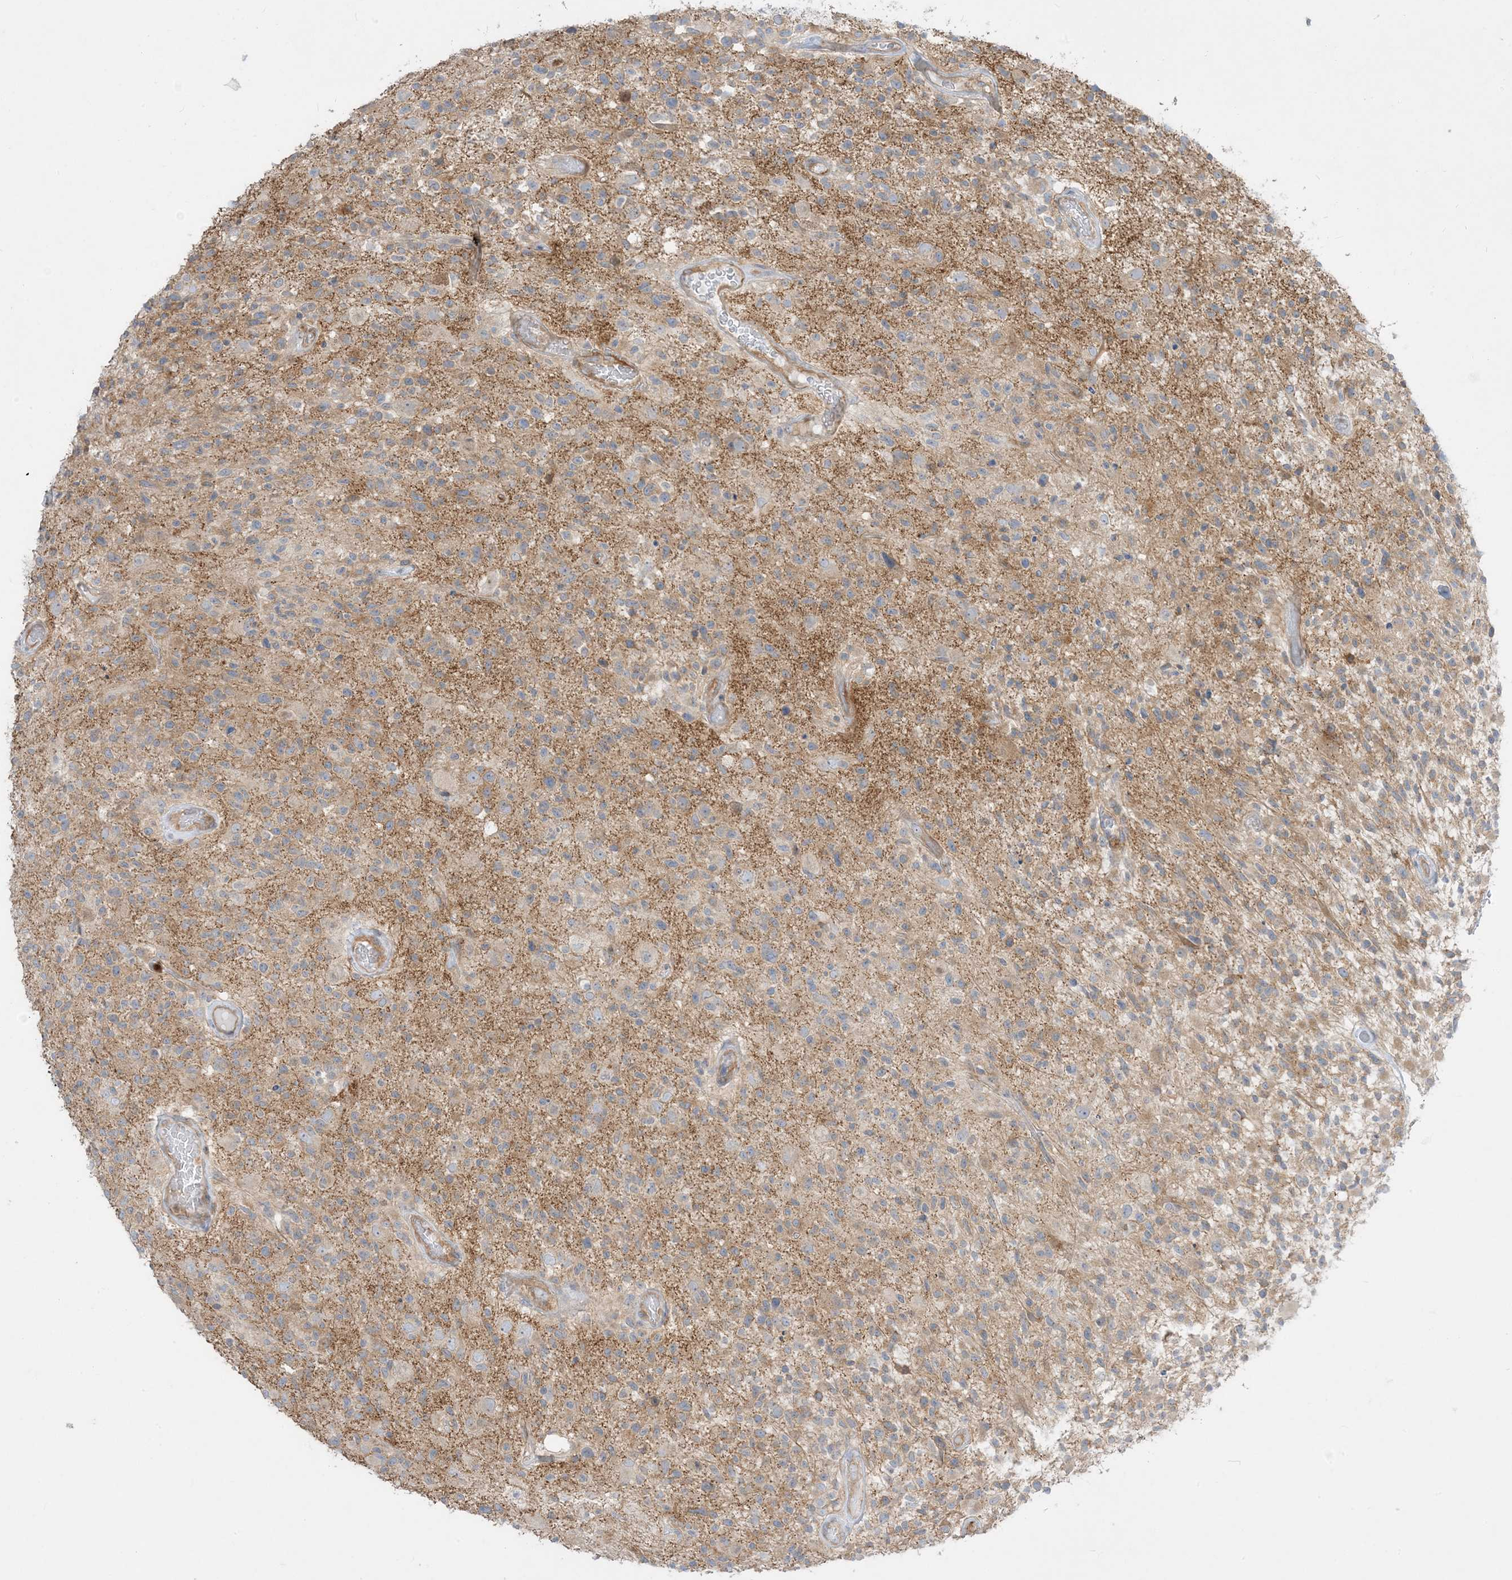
{"staining": {"intensity": "negative", "quantity": "none", "location": "none"}, "tissue": "glioma", "cell_type": "Tumor cells", "image_type": "cancer", "snomed": [{"axis": "morphology", "description": "Glioma, malignant, High grade"}, {"axis": "morphology", "description": "Glioblastoma, NOS"}, {"axis": "topography", "description": "Brain"}], "caption": "This image is of glioma stained with immunohistochemistry (IHC) to label a protein in brown with the nuclei are counter-stained blue. There is no staining in tumor cells.", "gene": "ARHGEF9", "patient": {"sex": "male", "age": 60}}